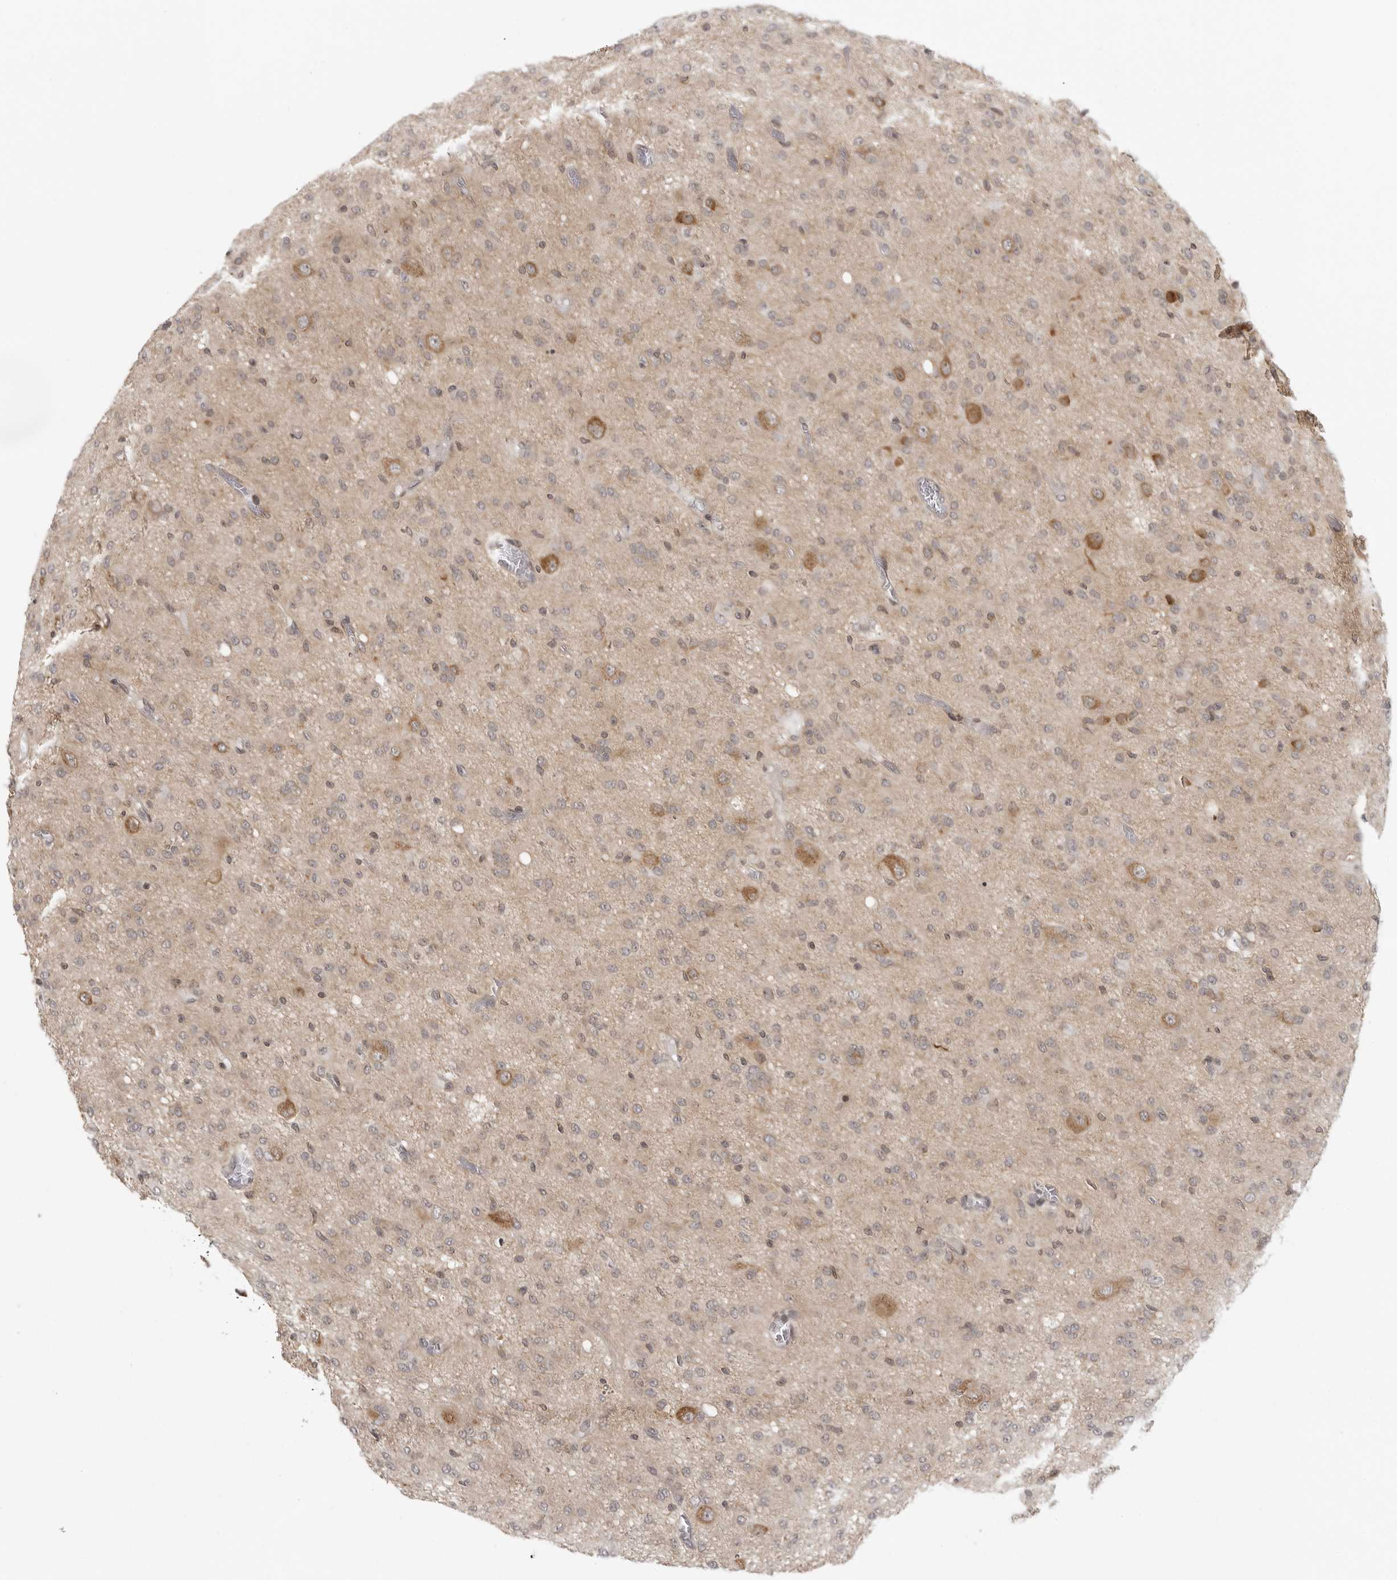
{"staining": {"intensity": "negative", "quantity": "none", "location": "none"}, "tissue": "glioma", "cell_type": "Tumor cells", "image_type": "cancer", "snomed": [{"axis": "morphology", "description": "Glioma, malignant, High grade"}, {"axis": "topography", "description": "Brain"}], "caption": "Immunohistochemistry micrograph of neoplastic tissue: human malignant glioma (high-grade) stained with DAB (3,3'-diaminobenzidine) shows no significant protein expression in tumor cells. The staining was performed using DAB (3,3'-diaminobenzidine) to visualize the protein expression in brown, while the nuclei were stained in blue with hematoxylin (Magnification: 20x).", "gene": "PRRC2A", "patient": {"sex": "female", "age": 59}}